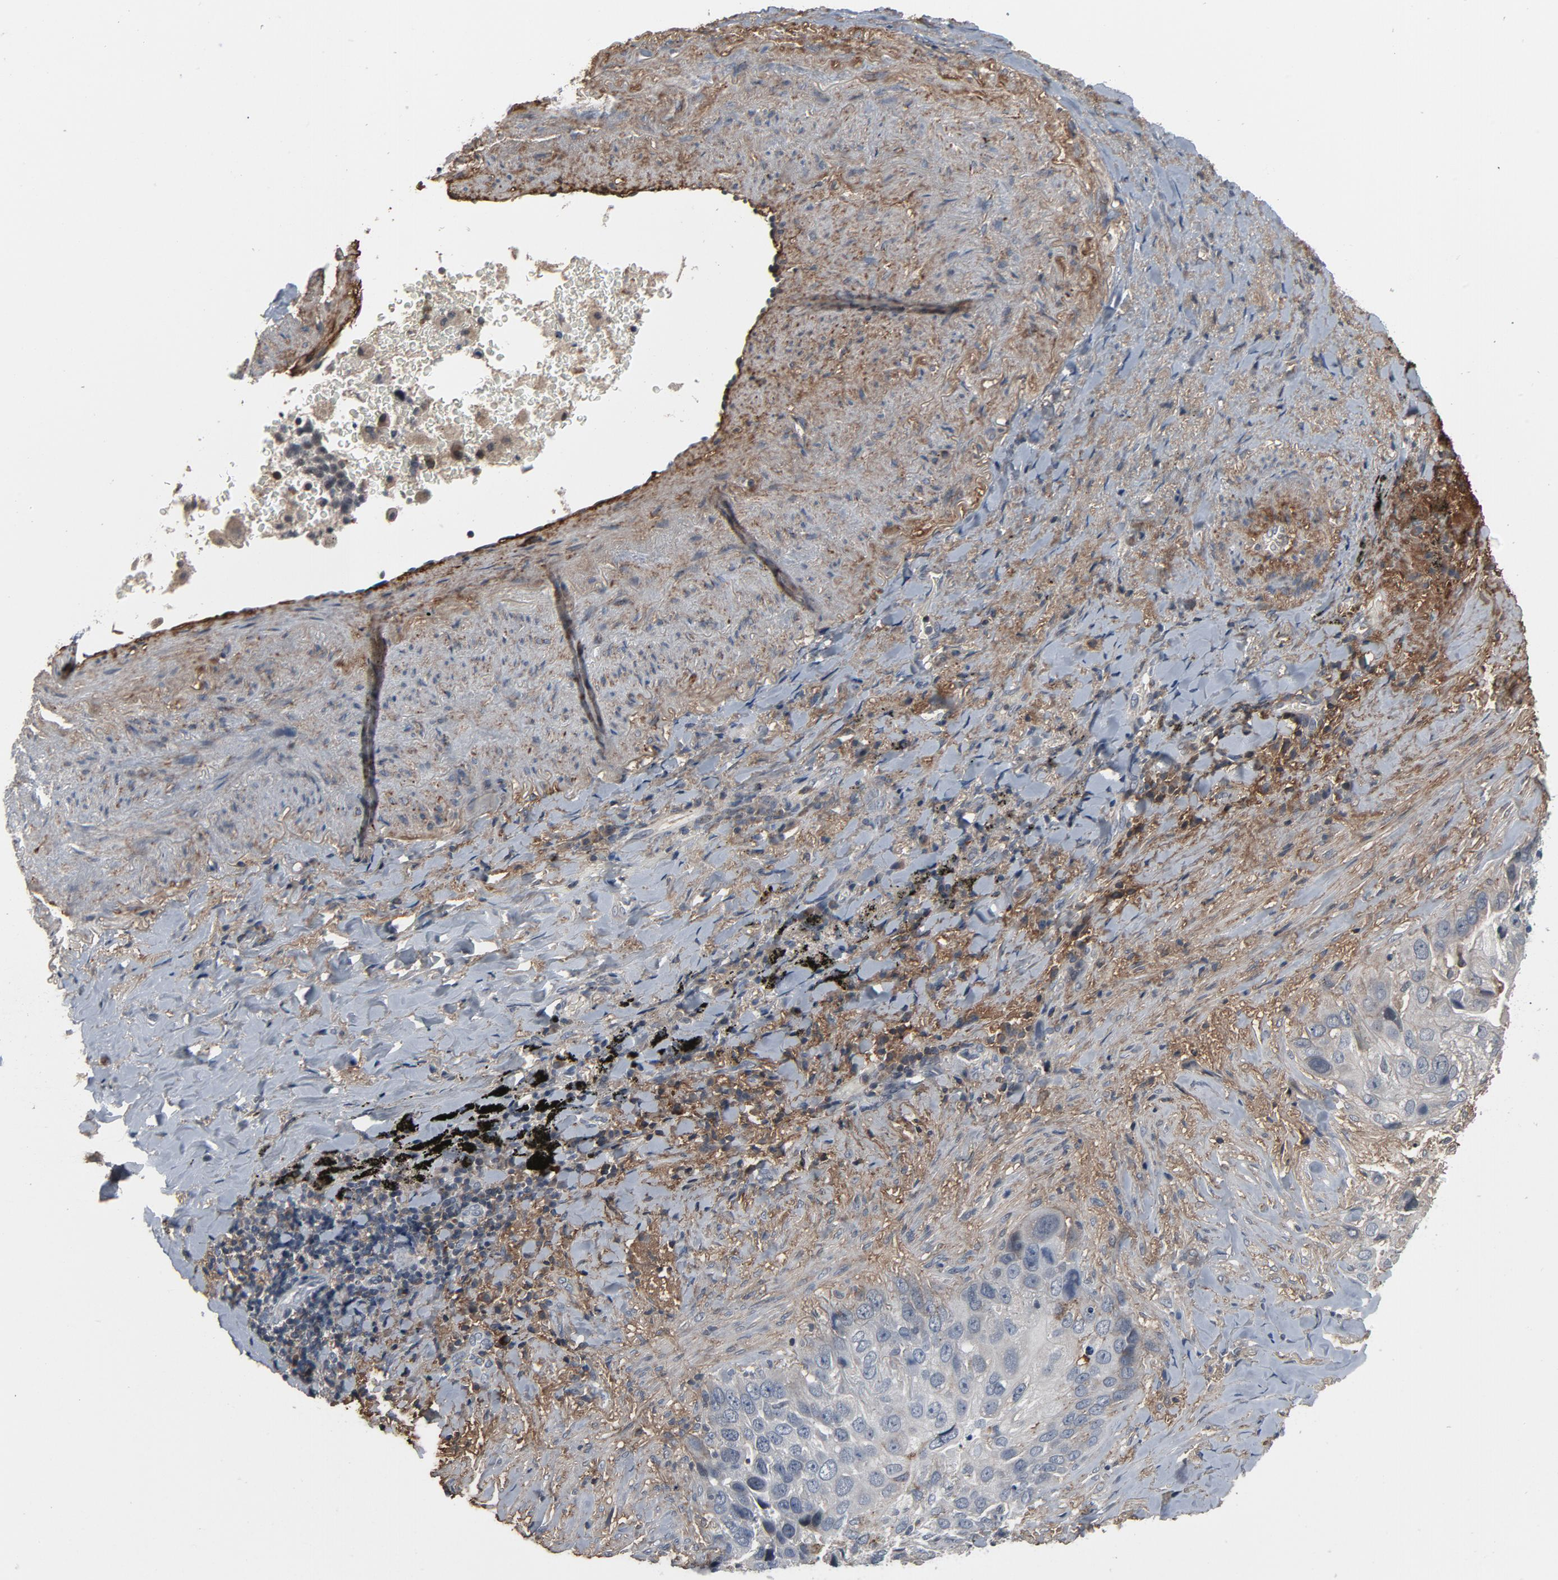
{"staining": {"intensity": "negative", "quantity": "none", "location": "none"}, "tissue": "lung cancer", "cell_type": "Tumor cells", "image_type": "cancer", "snomed": [{"axis": "morphology", "description": "Squamous cell carcinoma, NOS"}, {"axis": "topography", "description": "Lung"}], "caption": "Tumor cells show no significant expression in squamous cell carcinoma (lung). The staining is performed using DAB brown chromogen with nuclei counter-stained in using hematoxylin.", "gene": "PDZD4", "patient": {"sex": "male", "age": 54}}